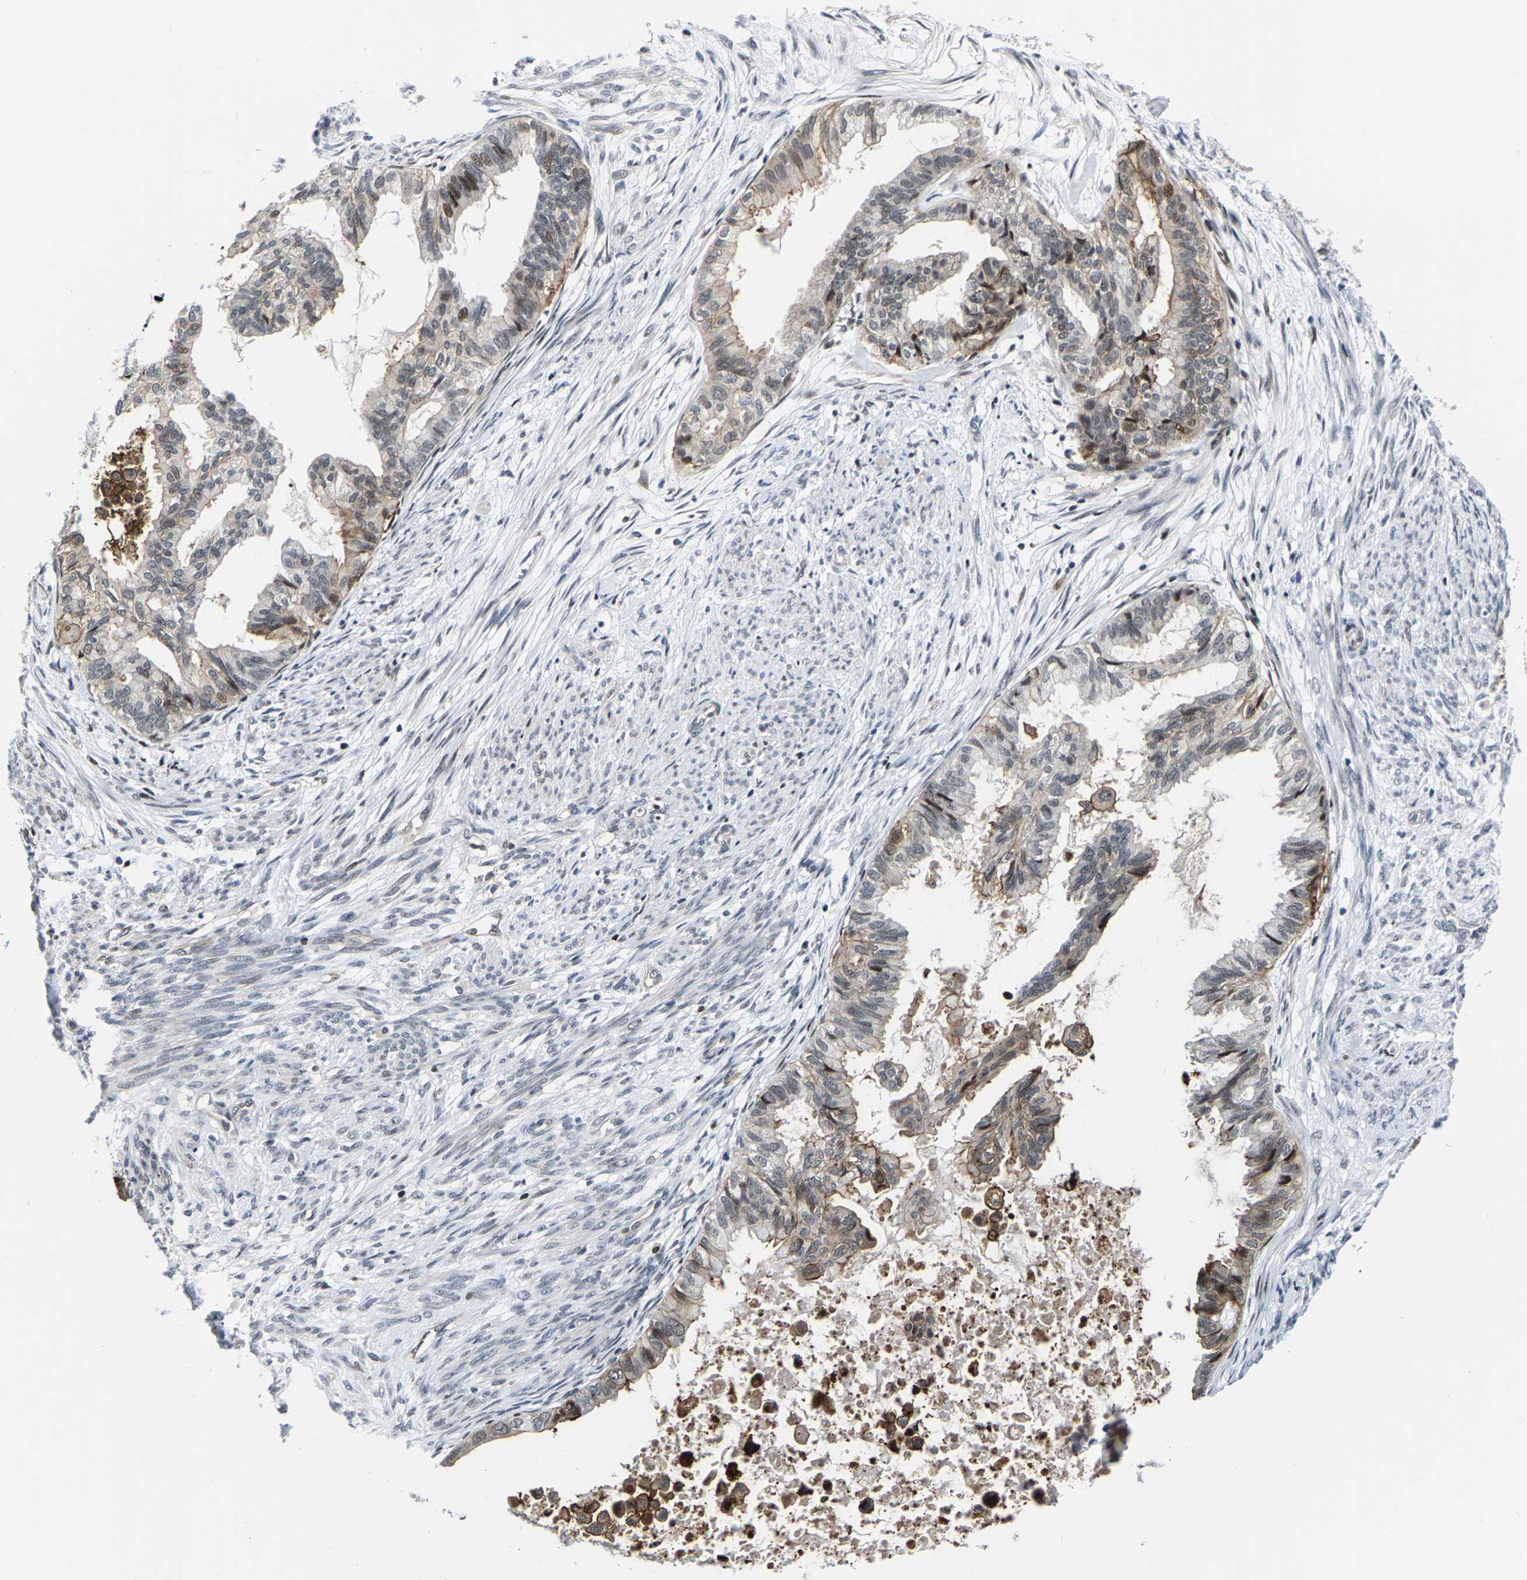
{"staining": {"intensity": "weak", "quantity": "25%-75%", "location": "cytoplasmic/membranous"}, "tissue": "cervical cancer", "cell_type": "Tumor cells", "image_type": "cancer", "snomed": [{"axis": "morphology", "description": "Normal tissue, NOS"}, {"axis": "morphology", "description": "Adenocarcinoma, NOS"}, {"axis": "topography", "description": "Cervix"}, {"axis": "topography", "description": "Endometrium"}], "caption": "Immunohistochemistry (IHC) micrograph of neoplastic tissue: human cervical adenocarcinoma stained using immunohistochemistry (IHC) shows low levels of weak protein expression localized specifically in the cytoplasmic/membranous of tumor cells, appearing as a cytoplasmic/membranous brown color.", "gene": "GTPBP10", "patient": {"sex": "female", "age": 86}}